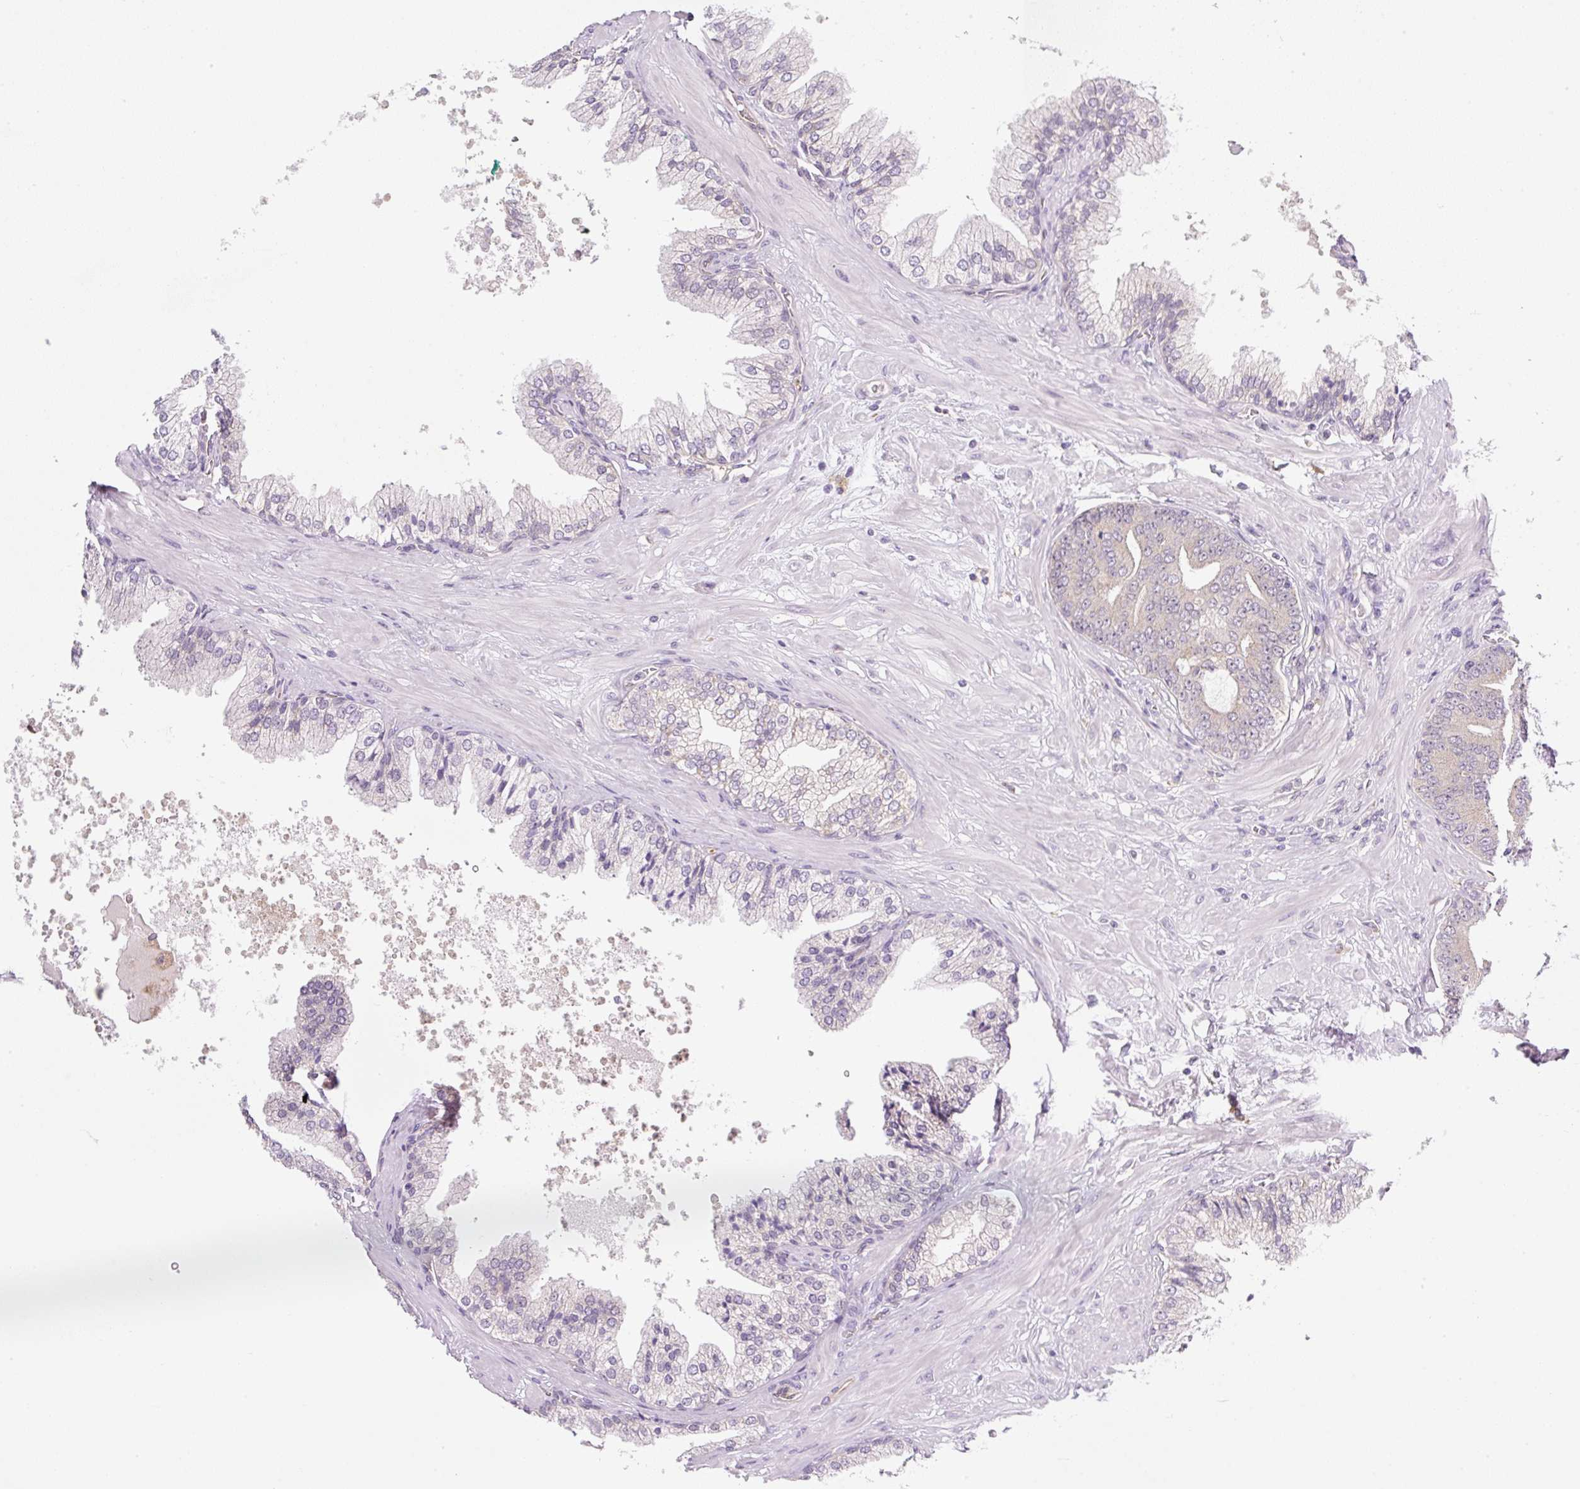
{"staining": {"intensity": "negative", "quantity": "none", "location": "none"}, "tissue": "prostate cancer", "cell_type": "Tumor cells", "image_type": "cancer", "snomed": [{"axis": "morphology", "description": "Adenocarcinoma, High grade"}, {"axis": "topography", "description": "Prostate"}], "caption": "This is a image of immunohistochemistry staining of prostate cancer (adenocarcinoma (high-grade)), which shows no positivity in tumor cells.", "gene": "OMA1", "patient": {"sex": "male", "age": 55}}